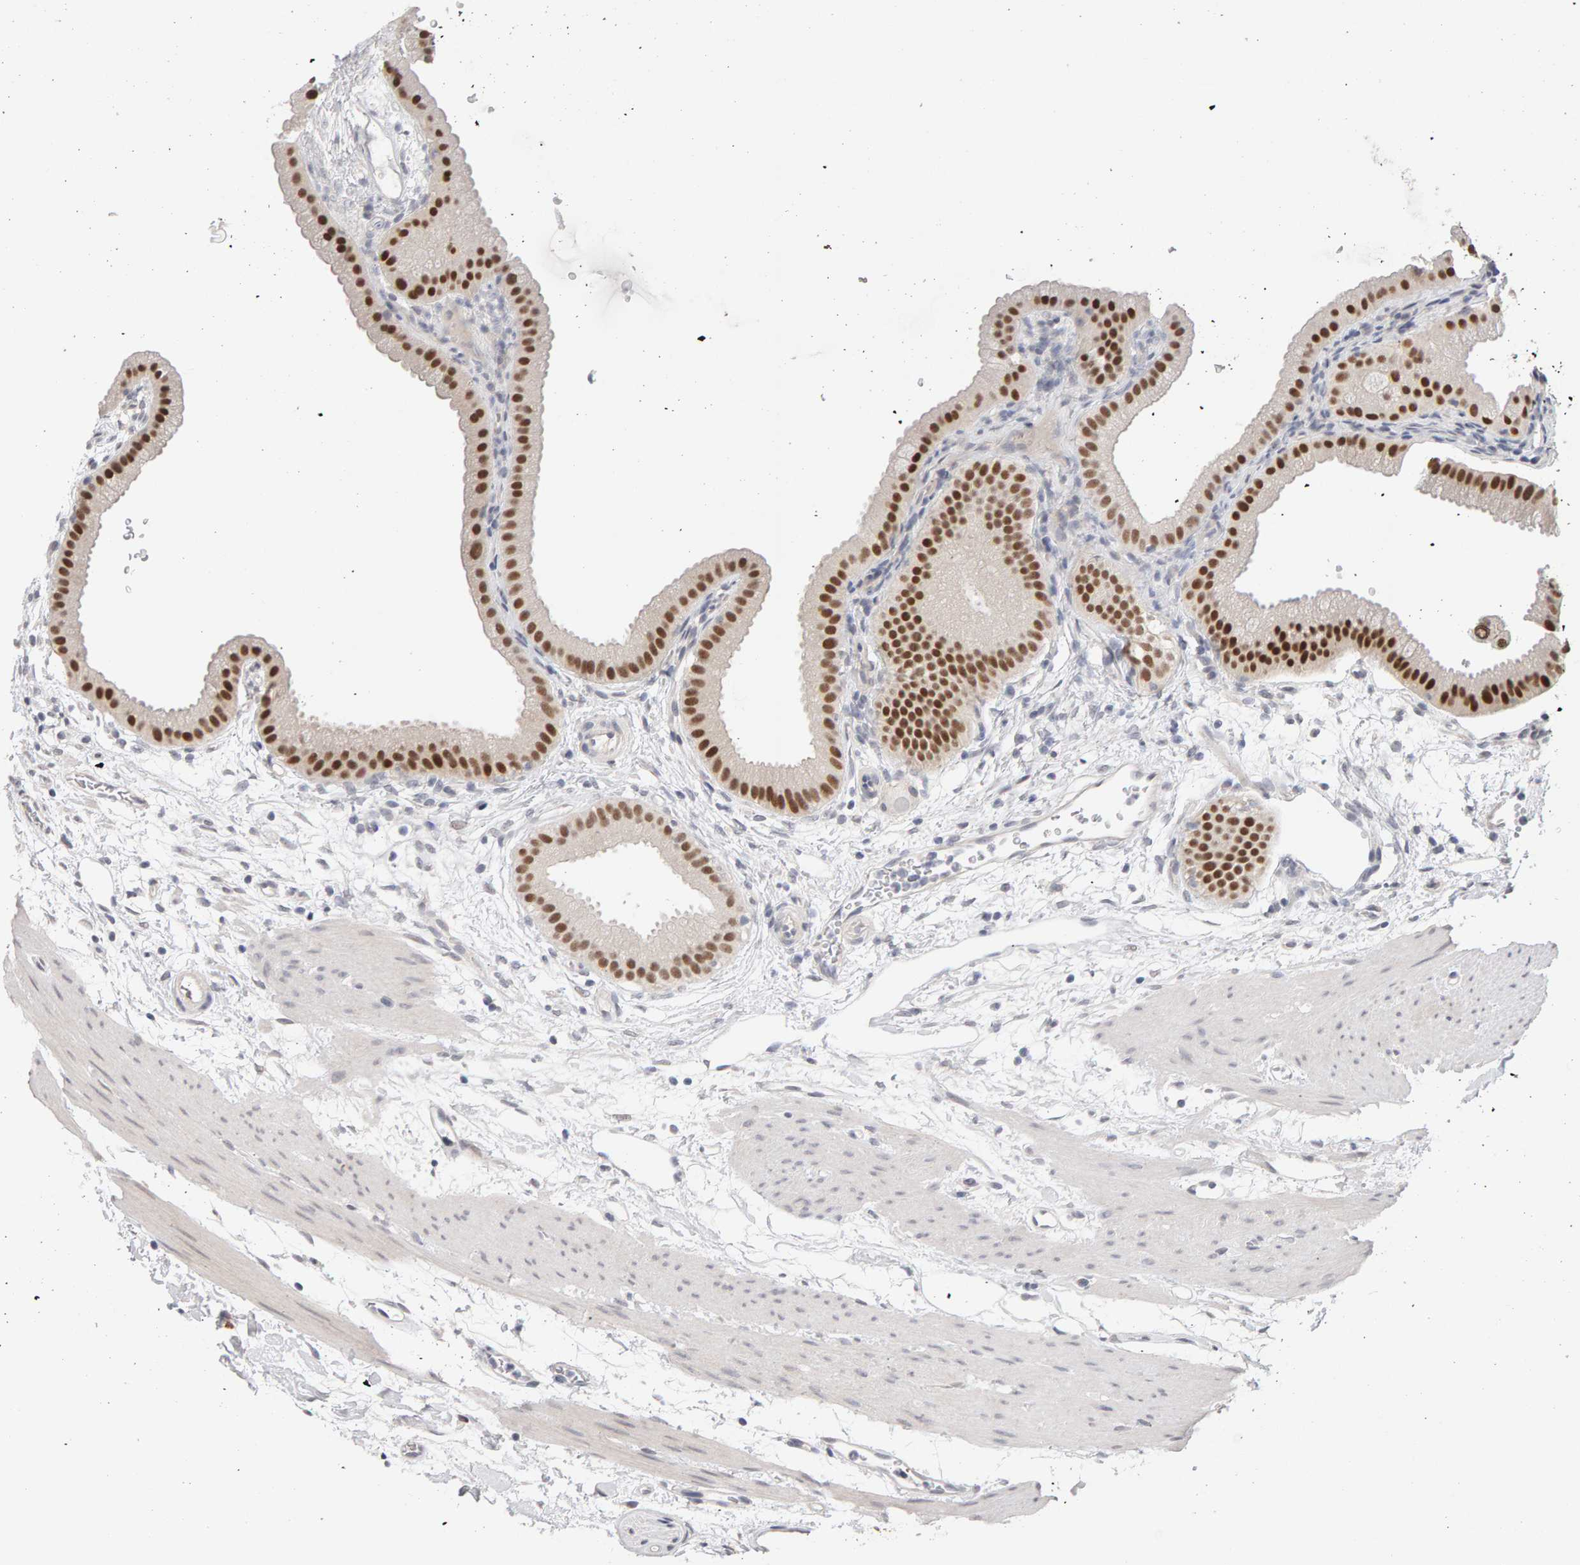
{"staining": {"intensity": "strong", "quantity": ">75%", "location": "nuclear"}, "tissue": "gallbladder", "cell_type": "Glandular cells", "image_type": "normal", "snomed": [{"axis": "morphology", "description": "Normal tissue, NOS"}, {"axis": "topography", "description": "Gallbladder"}], "caption": "Immunohistochemical staining of unremarkable human gallbladder reveals high levels of strong nuclear expression in approximately >75% of glandular cells. (Brightfield microscopy of DAB IHC at high magnification).", "gene": "HNF4A", "patient": {"sex": "female", "age": 64}}